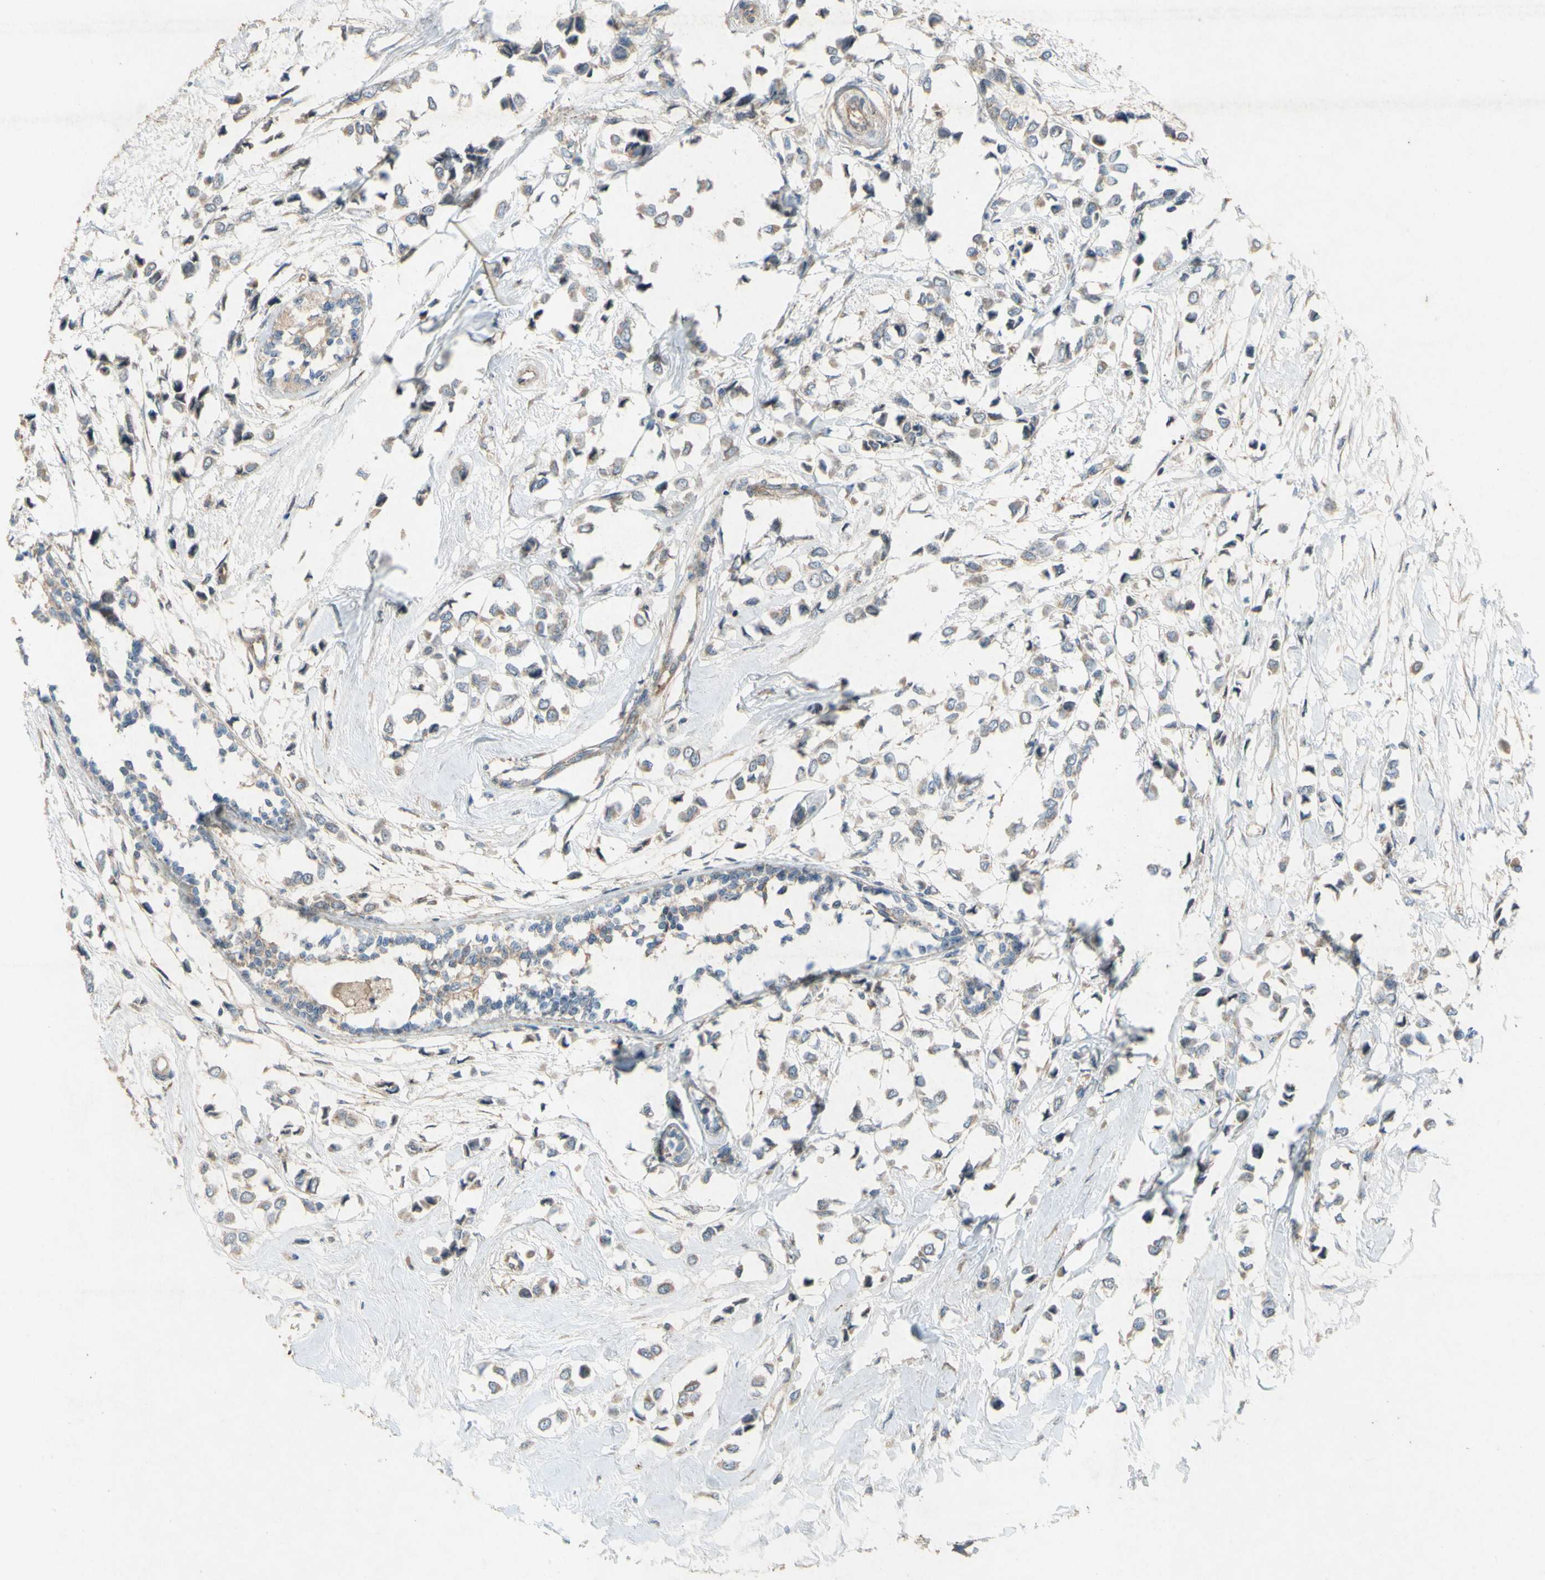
{"staining": {"intensity": "weak", "quantity": ">75%", "location": "cytoplasmic/membranous"}, "tissue": "breast cancer", "cell_type": "Tumor cells", "image_type": "cancer", "snomed": [{"axis": "morphology", "description": "Lobular carcinoma"}, {"axis": "topography", "description": "Breast"}], "caption": "Immunohistochemistry (IHC) histopathology image of neoplastic tissue: lobular carcinoma (breast) stained using IHC reveals low levels of weak protein expression localized specifically in the cytoplasmic/membranous of tumor cells, appearing as a cytoplasmic/membranous brown color.", "gene": "TST", "patient": {"sex": "female", "age": 51}}